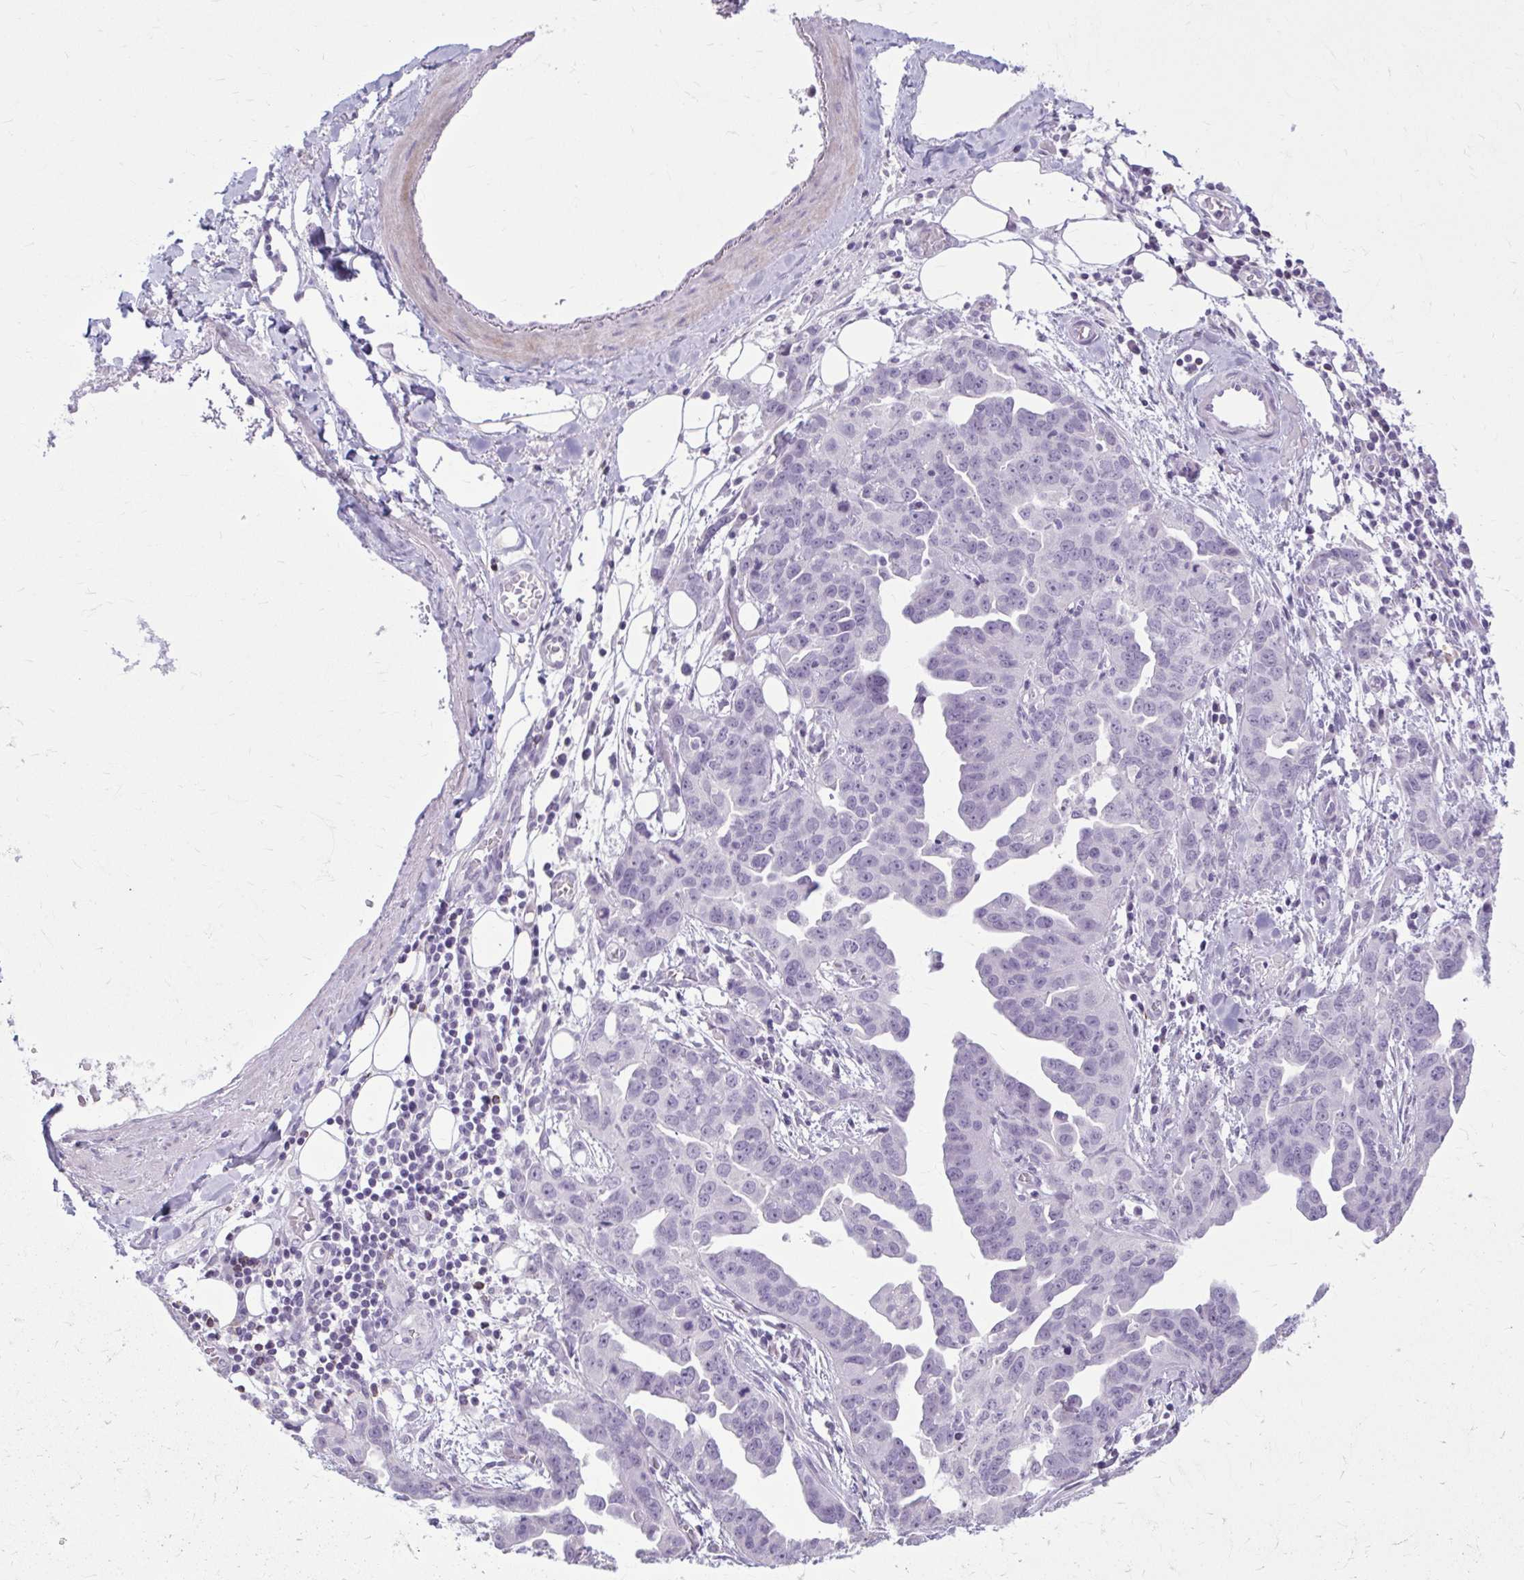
{"staining": {"intensity": "negative", "quantity": "none", "location": "none"}, "tissue": "ovarian cancer", "cell_type": "Tumor cells", "image_type": "cancer", "snomed": [{"axis": "morphology", "description": "Cystadenocarcinoma, serous, NOS"}, {"axis": "topography", "description": "Ovary"}], "caption": "Tumor cells are negative for brown protein staining in serous cystadenocarcinoma (ovarian).", "gene": "OR4B1", "patient": {"sex": "female", "age": 75}}